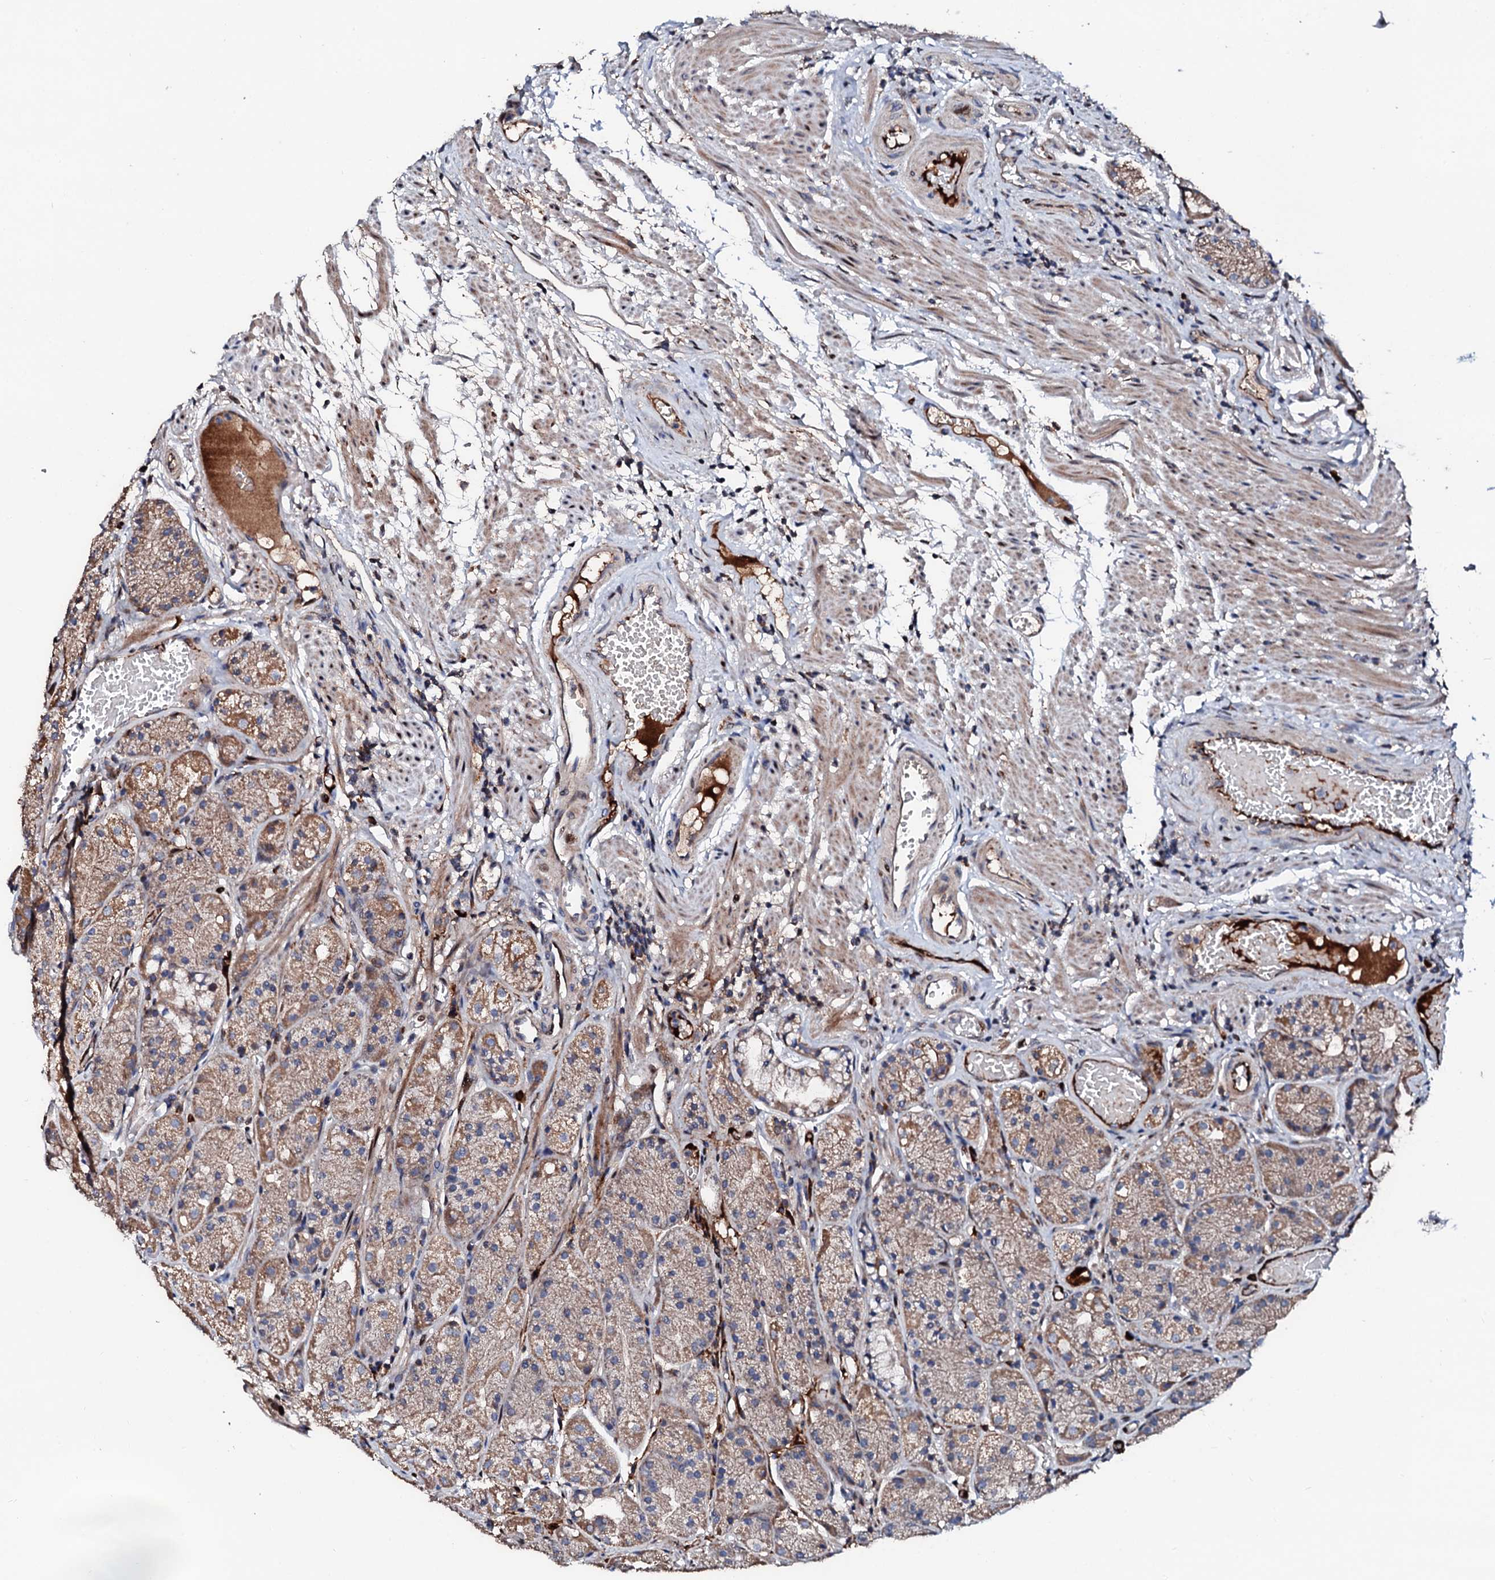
{"staining": {"intensity": "moderate", "quantity": ">75%", "location": "cytoplasmic/membranous,nuclear"}, "tissue": "stomach", "cell_type": "Glandular cells", "image_type": "normal", "snomed": [{"axis": "morphology", "description": "Normal tissue, NOS"}, {"axis": "topography", "description": "Stomach, upper"}], "caption": "Glandular cells demonstrate medium levels of moderate cytoplasmic/membranous,nuclear positivity in approximately >75% of cells in benign stomach.", "gene": "KIF18A", "patient": {"sex": "male", "age": 72}}